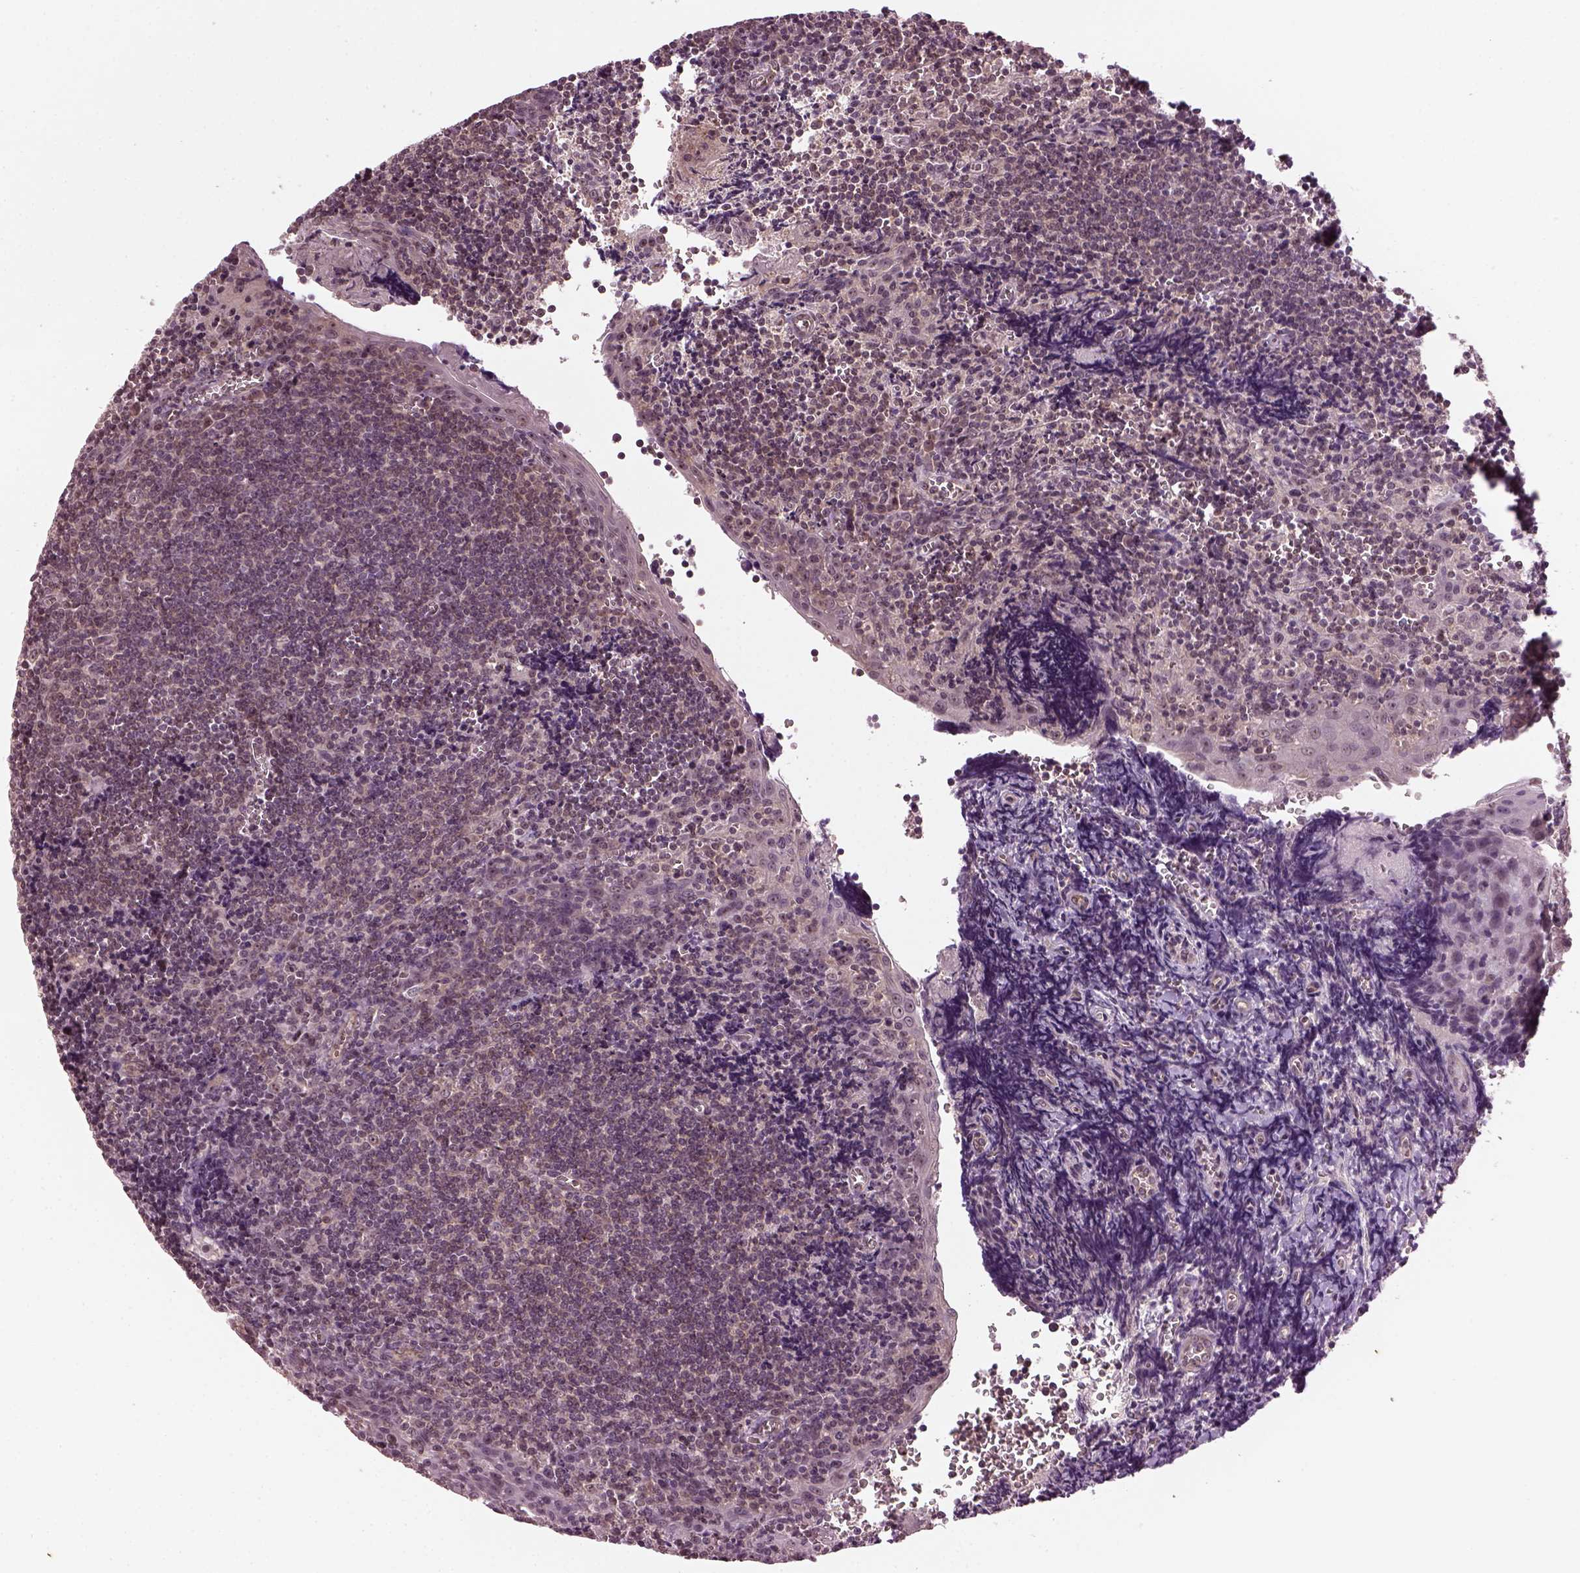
{"staining": {"intensity": "moderate", "quantity": "<25%", "location": "nuclear"}, "tissue": "tonsil", "cell_type": "Germinal center cells", "image_type": "normal", "snomed": [{"axis": "morphology", "description": "Normal tissue, NOS"}, {"axis": "morphology", "description": "Inflammation, NOS"}, {"axis": "topography", "description": "Tonsil"}], "caption": "A low amount of moderate nuclear staining is seen in approximately <25% of germinal center cells in unremarkable tonsil. (brown staining indicates protein expression, while blue staining denotes nuclei).", "gene": "GNRH1", "patient": {"sex": "female", "age": 31}}